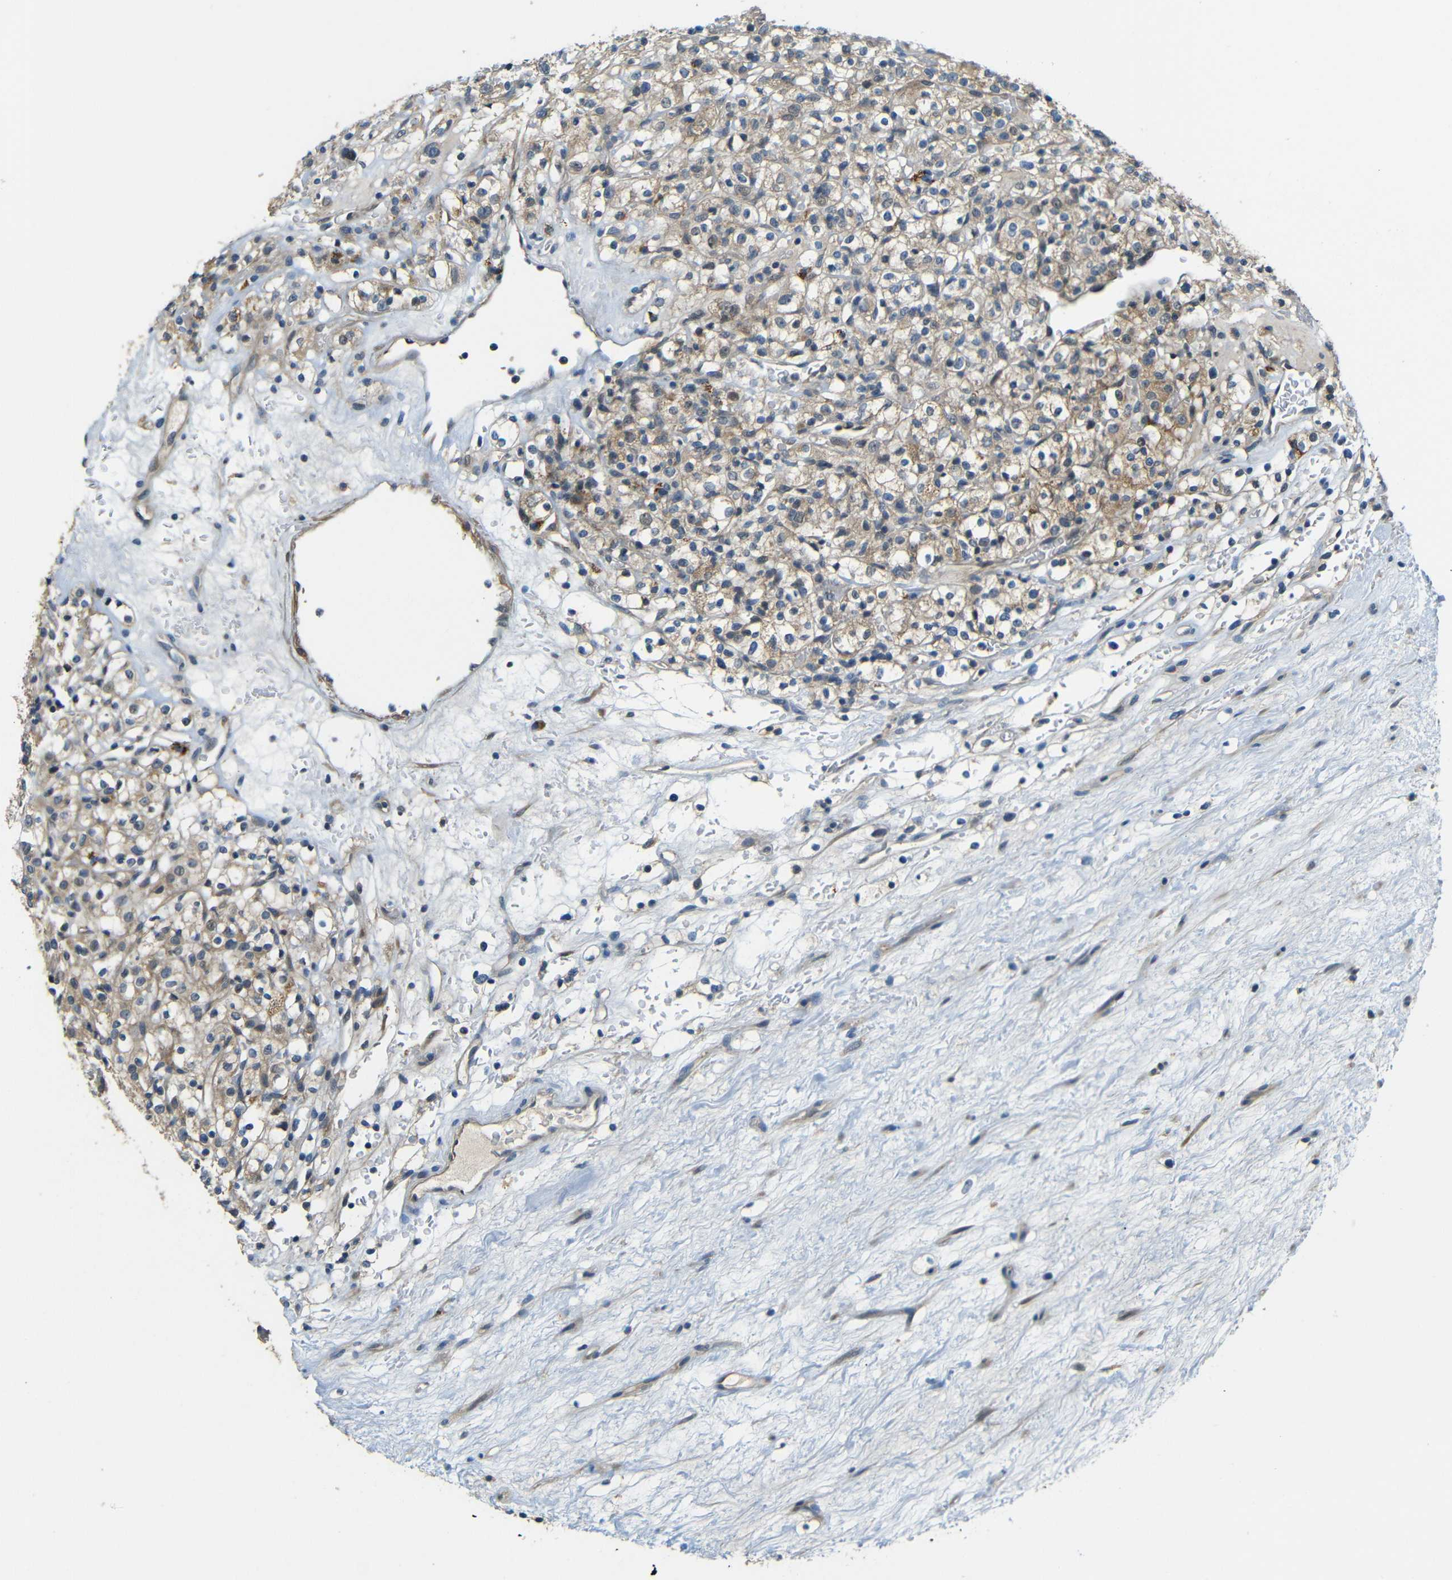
{"staining": {"intensity": "moderate", "quantity": ">75%", "location": "cytoplasmic/membranous"}, "tissue": "renal cancer", "cell_type": "Tumor cells", "image_type": "cancer", "snomed": [{"axis": "morphology", "description": "Normal tissue, NOS"}, {"axis": "morphology", "description": "Adenocarcinoma, NOS"}, {"axis": "topography", "description": "Kidney"}], "caption": "Moderate cytoplasmic/membranous expression for a protein is seen in about >75% of tumor cells of renal cancer using IHC.", "gene": "FNDC3A", "patient": {"sex": "female", "age": 72}}